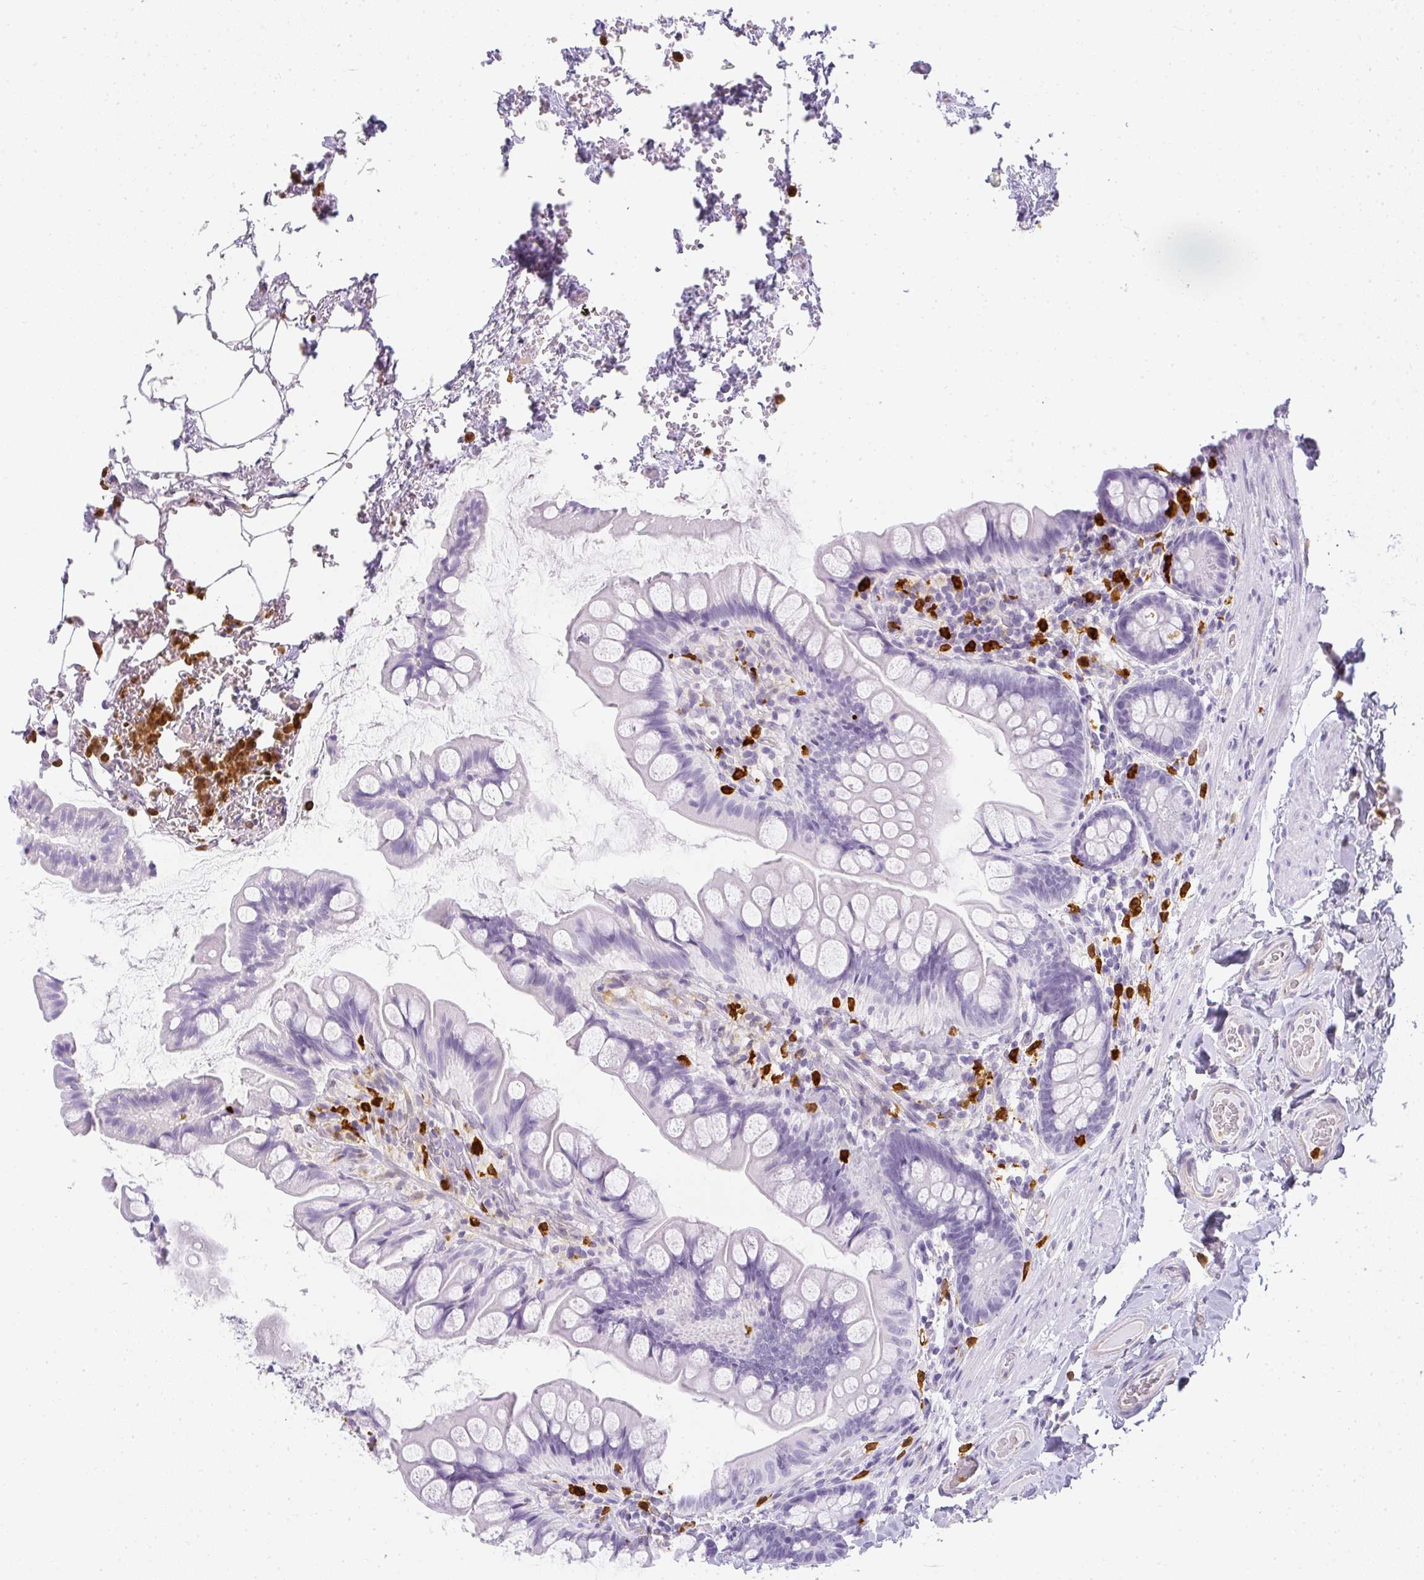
{"staining": {"intensity": "negative", "quantity": "none", "location": "none"}, "tissue": "small intestine", "cell_type": "Glandular cells", "image_type": "normal", "snomed": [{"axis": "morphology", "description": "Normal tissue, NOS"}, {"axis": "topography", "description": "Small intestine"}], "caption": "IHC micrograph of benign human small intestine stained for a protein (brown), which reveals no positivity in glandular cells.", "gene": "HK3", "patient": {"sex": "male", "age": 70}}